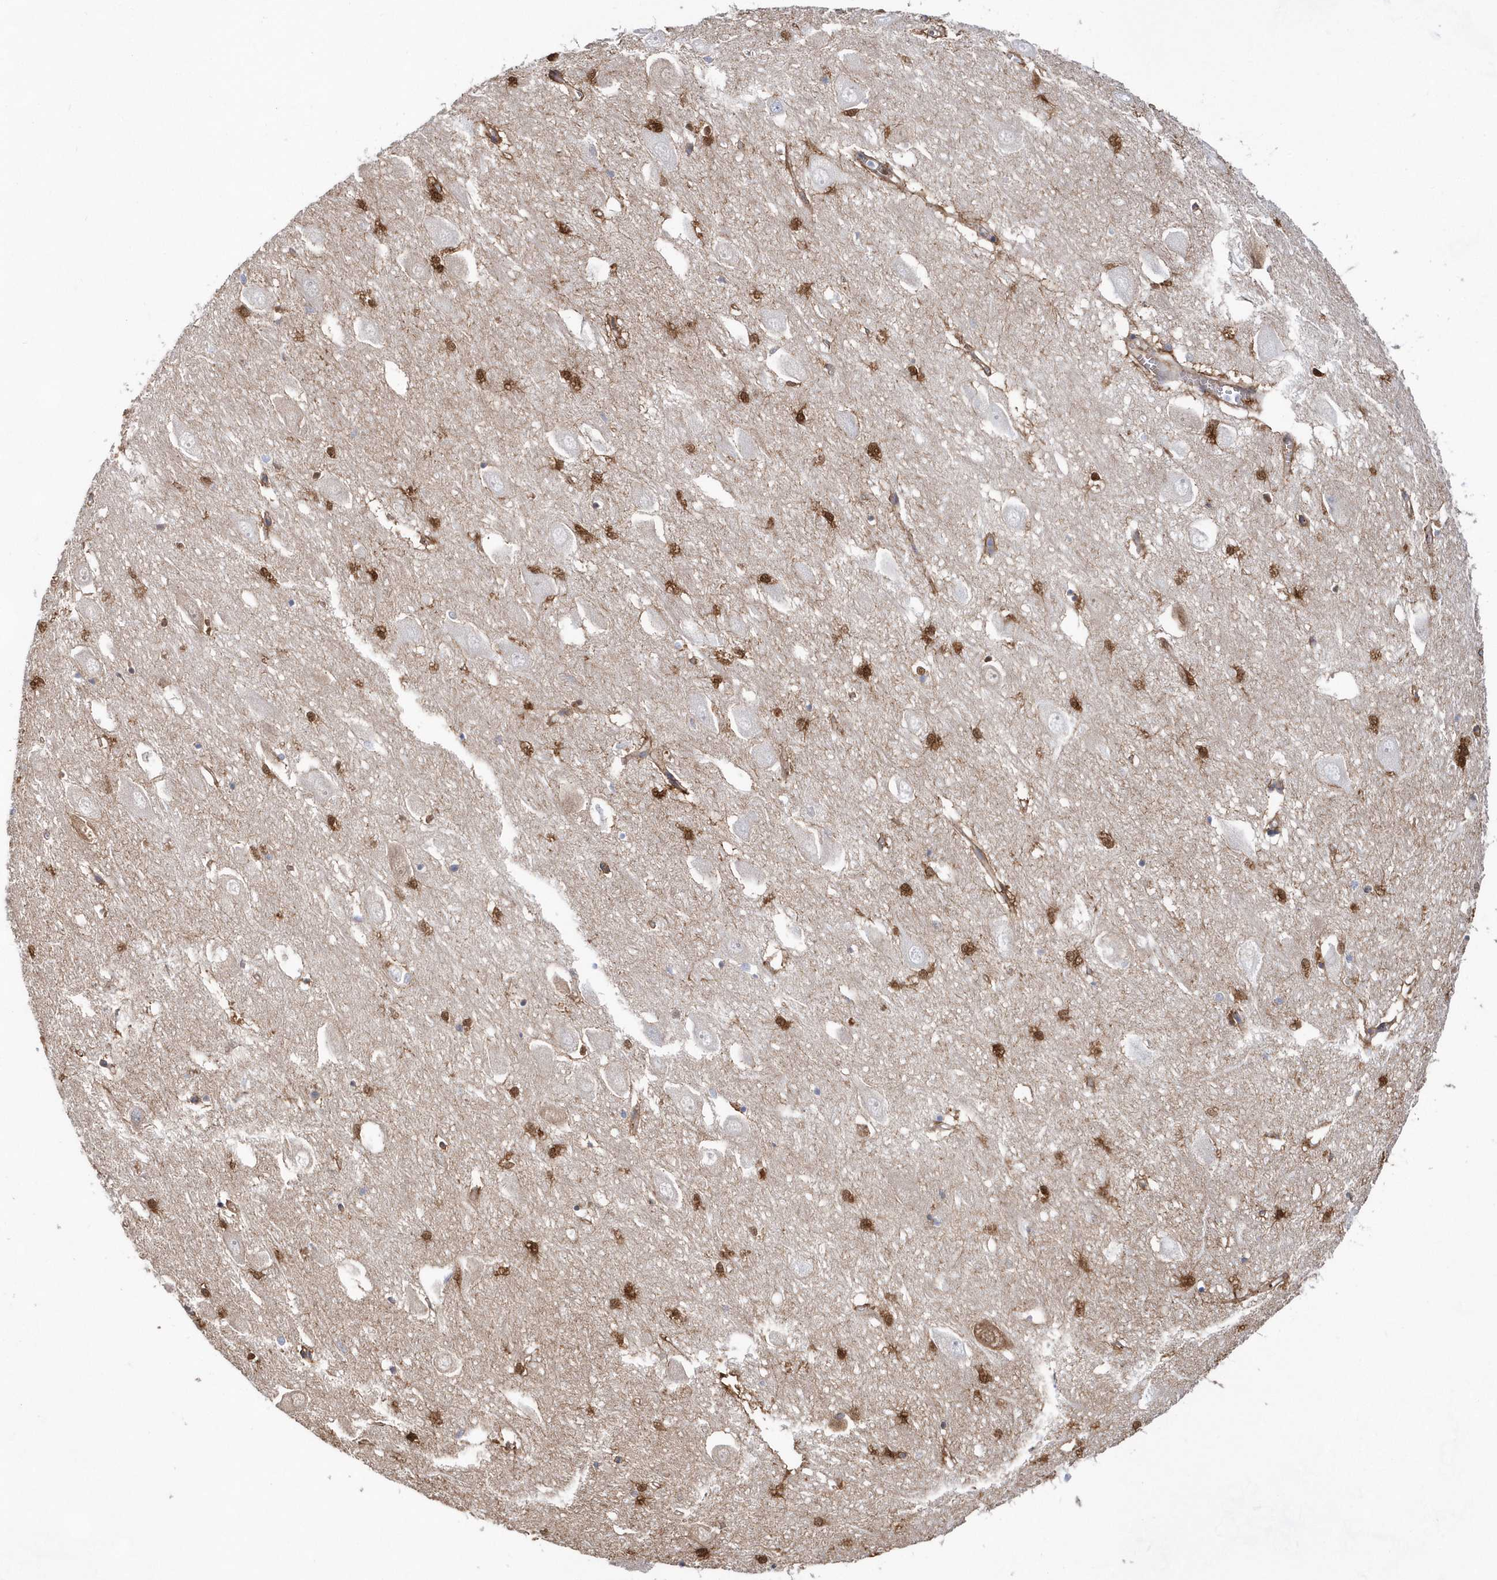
{"staining": {"intensity": "strong", "quantity": "25%-75%", "location": "cytoplasmic/membranous,nuclear"}, "tissue": "hippocampus", "cell_type": "Glial cells", "image_type": "normal", "snomed": [{"axis": "morphology", "description": "Normal tissue, NOS"}, {"axis": "topography", "description": "Hippocampus"}], "caption": "Immunohistochemical staining of normal hippocampus displays strong cytoplasmic/membranous,nuclear protein positivity in approximately 25%-75% of glial cells. (DAB (3,3'-diaminobenzidine) IHC with brightfield microscopy, high magnification).", "gene": "BDH2", "patient": {"sex": "female", "age": 64}}